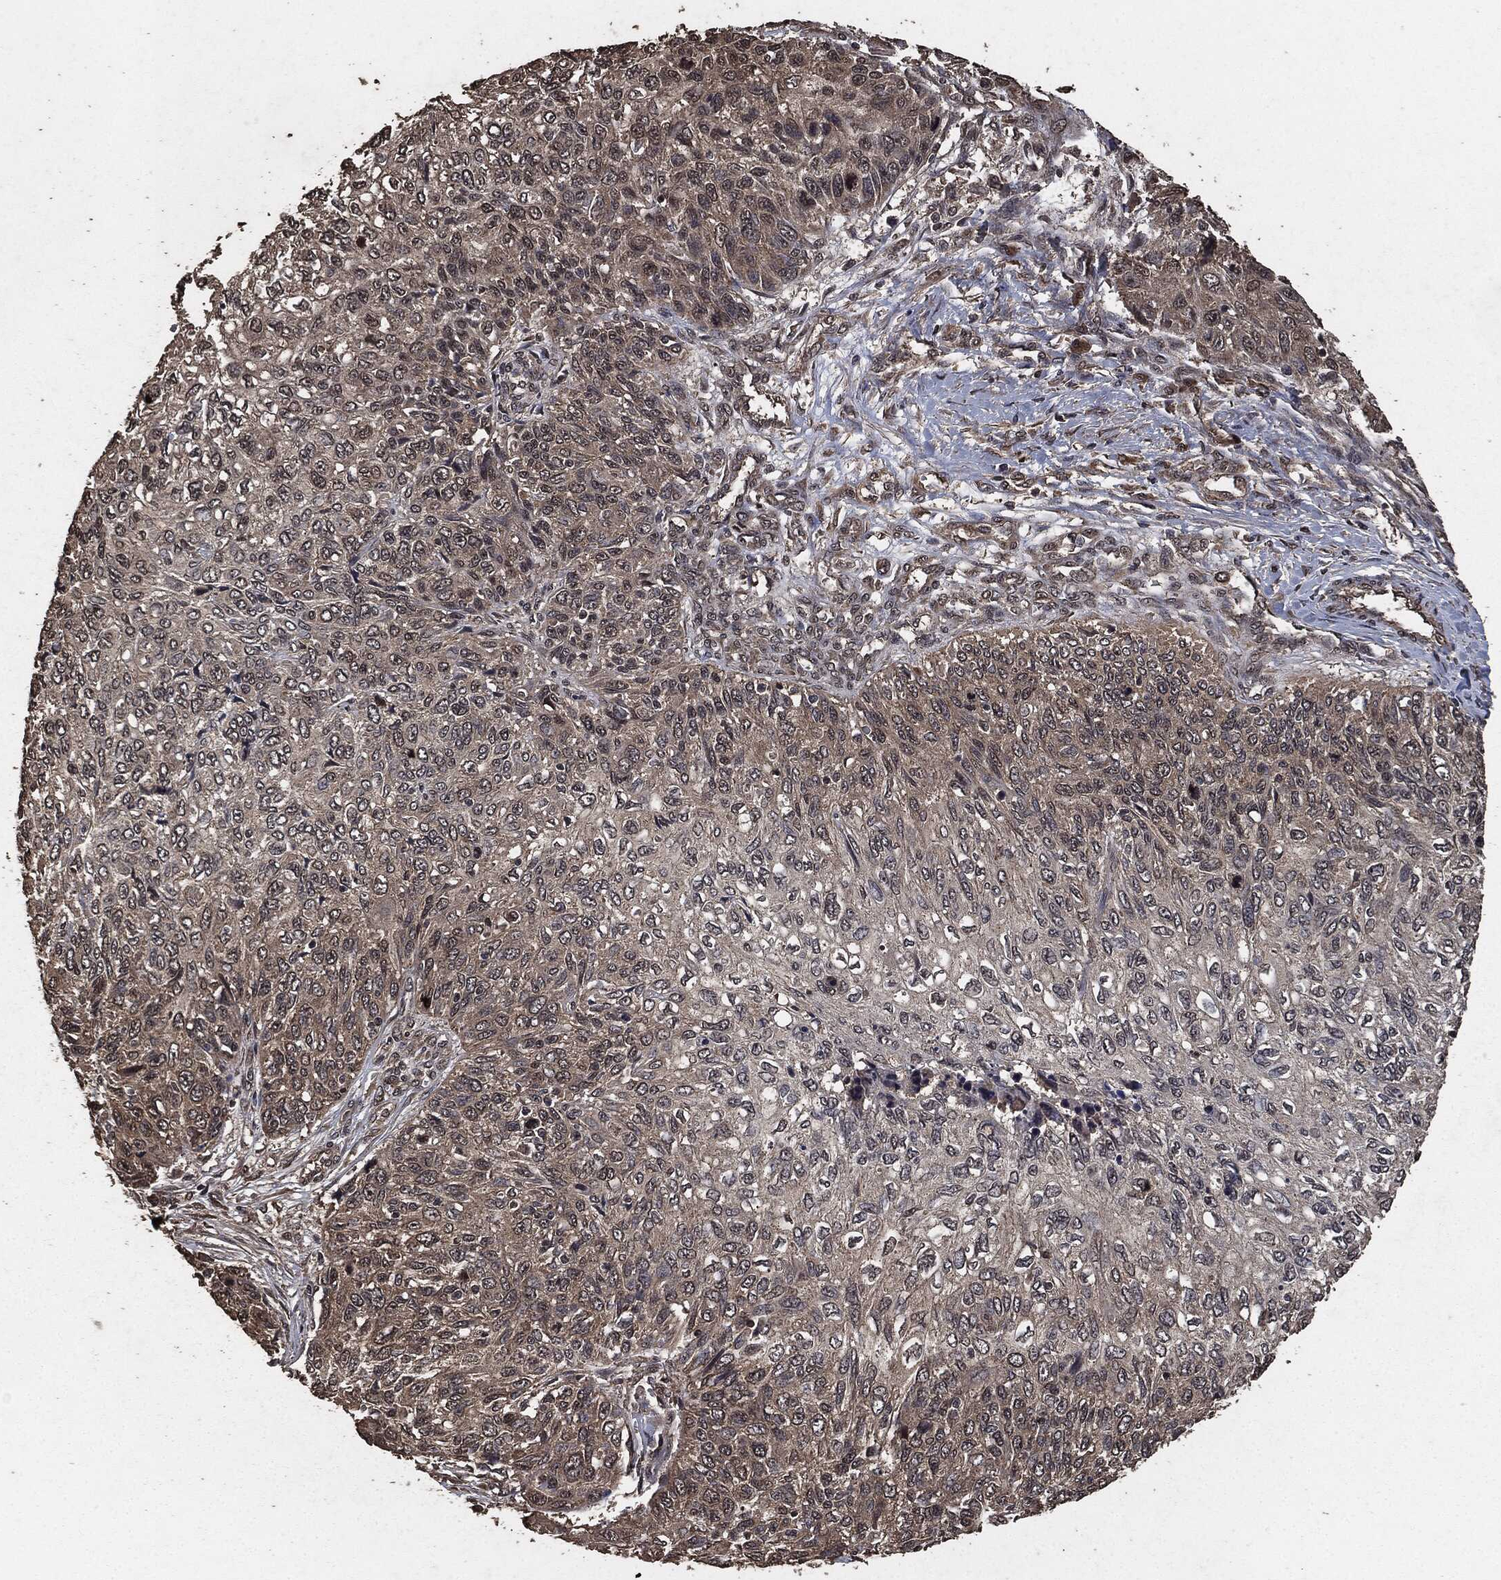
{"staining": {"intensity": "weak", "quantity": "25%-75%", "location": "cytoplasmic/membranous"}, "tissue": "skin cancer", "cell_type": "Tumor cells", "image_type": "cancer", "snomed": [{"axis": "morphology", "description": "Squamous cell carcinoma, NOS"}, {"axis": "topography", "description": "Skin"}], "caption": "A low amount of weak cytoplasmic/membranous expression is identified in about 25%-75% of tumor cells in squamous cell carcinoma (skin) tissue.", "gene": "AKT1S1", "patient": {"sex": "male", "age": 92}}